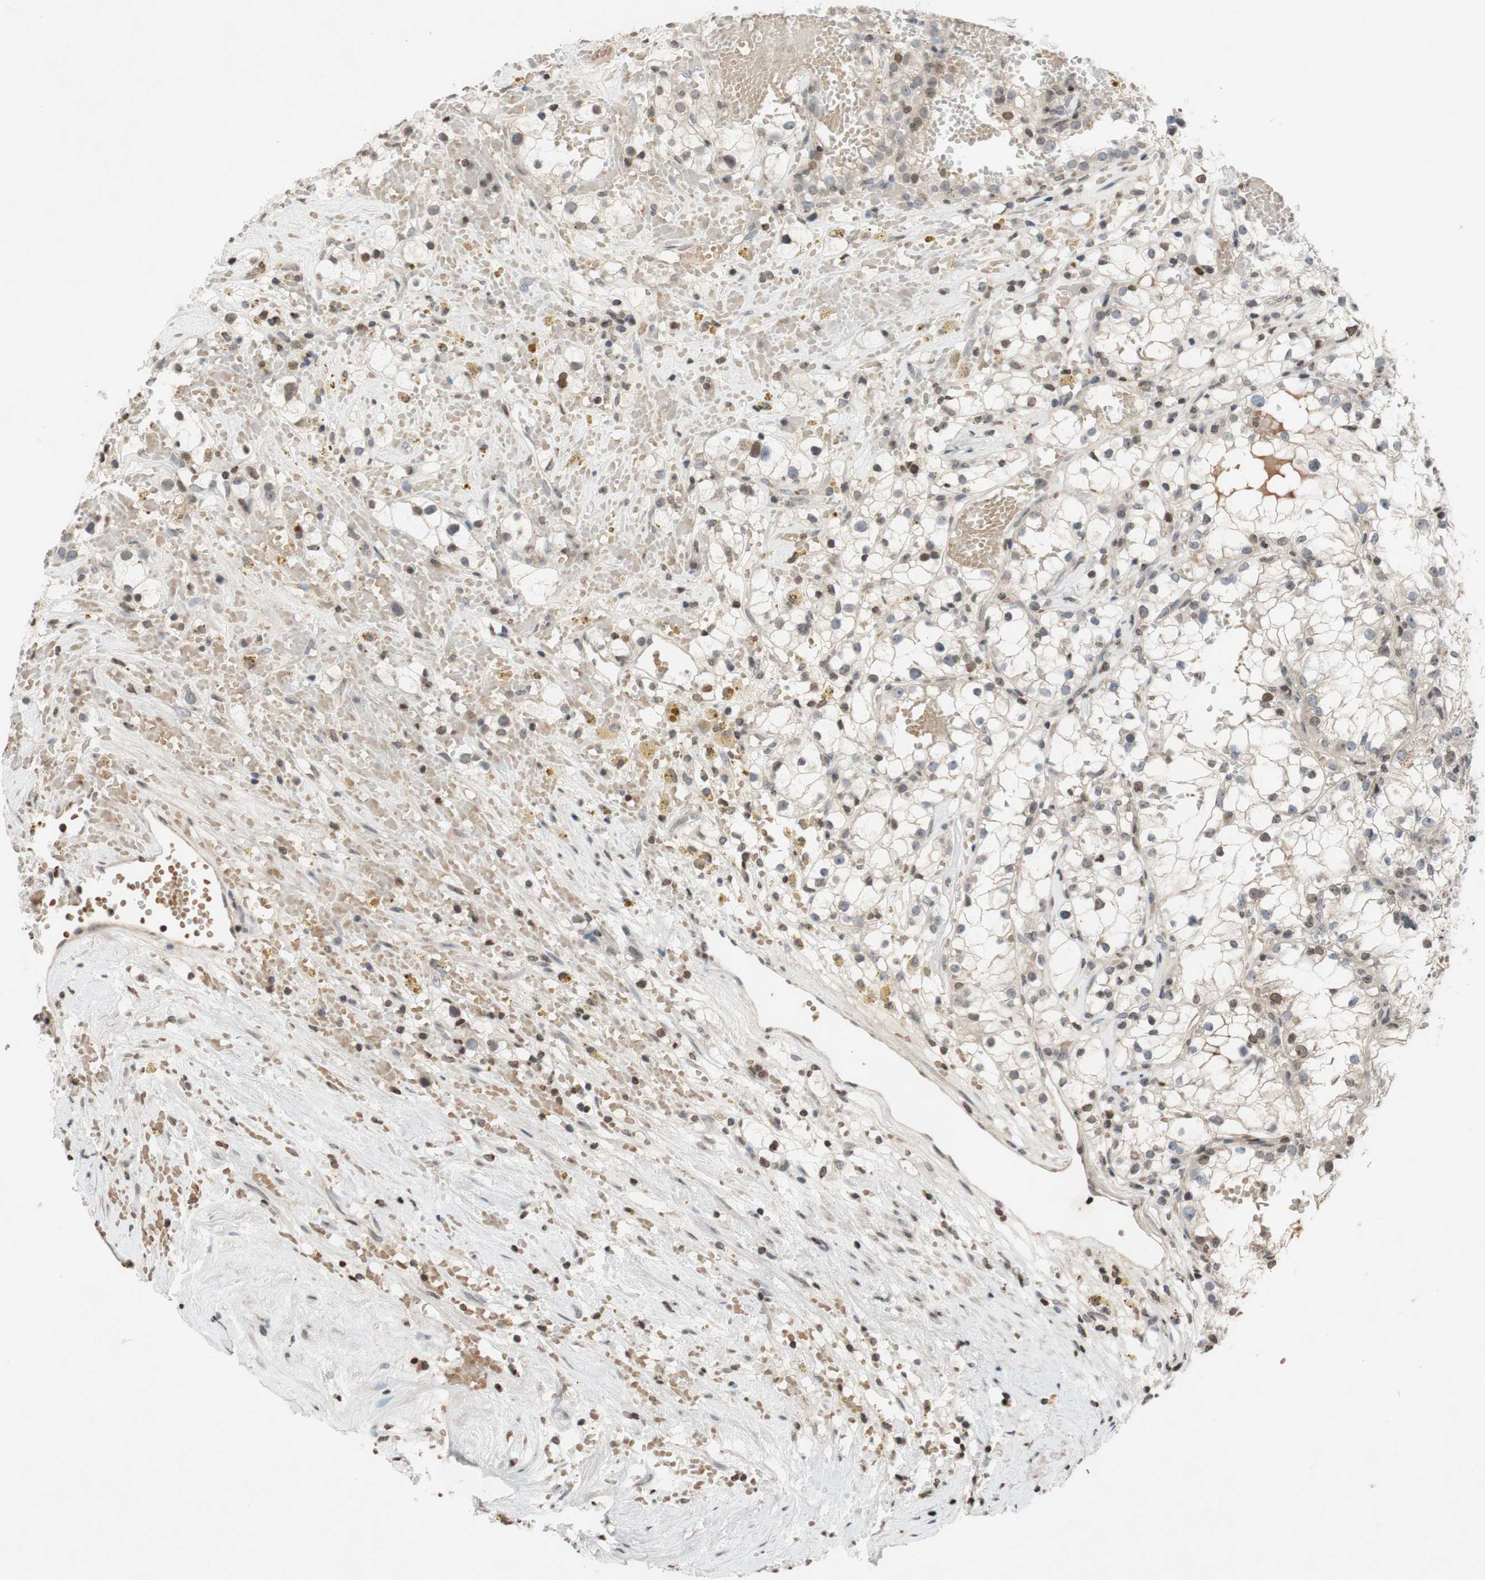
{"staining": {"intensity": "moderate", "quantity": "25%-75%", "location": "nuclear"}, "tissue": "renal cancer", "cell_type": "Tumor cells", "image_type": "cancer", "snomed": [{"axis": "morphology", "description": "Adenocarcinoma, NOS"}, {"axis": "topography", "description": "Kidney"}], "caption": "IHC photomicrograph of renal cancer stained for a protein (brown), which displays medium levels of moderate nuclear positivity in about 25%-75% of tumor cells.", "gene": "MCM6", "patient": {"sex": "male", "age": 56}}